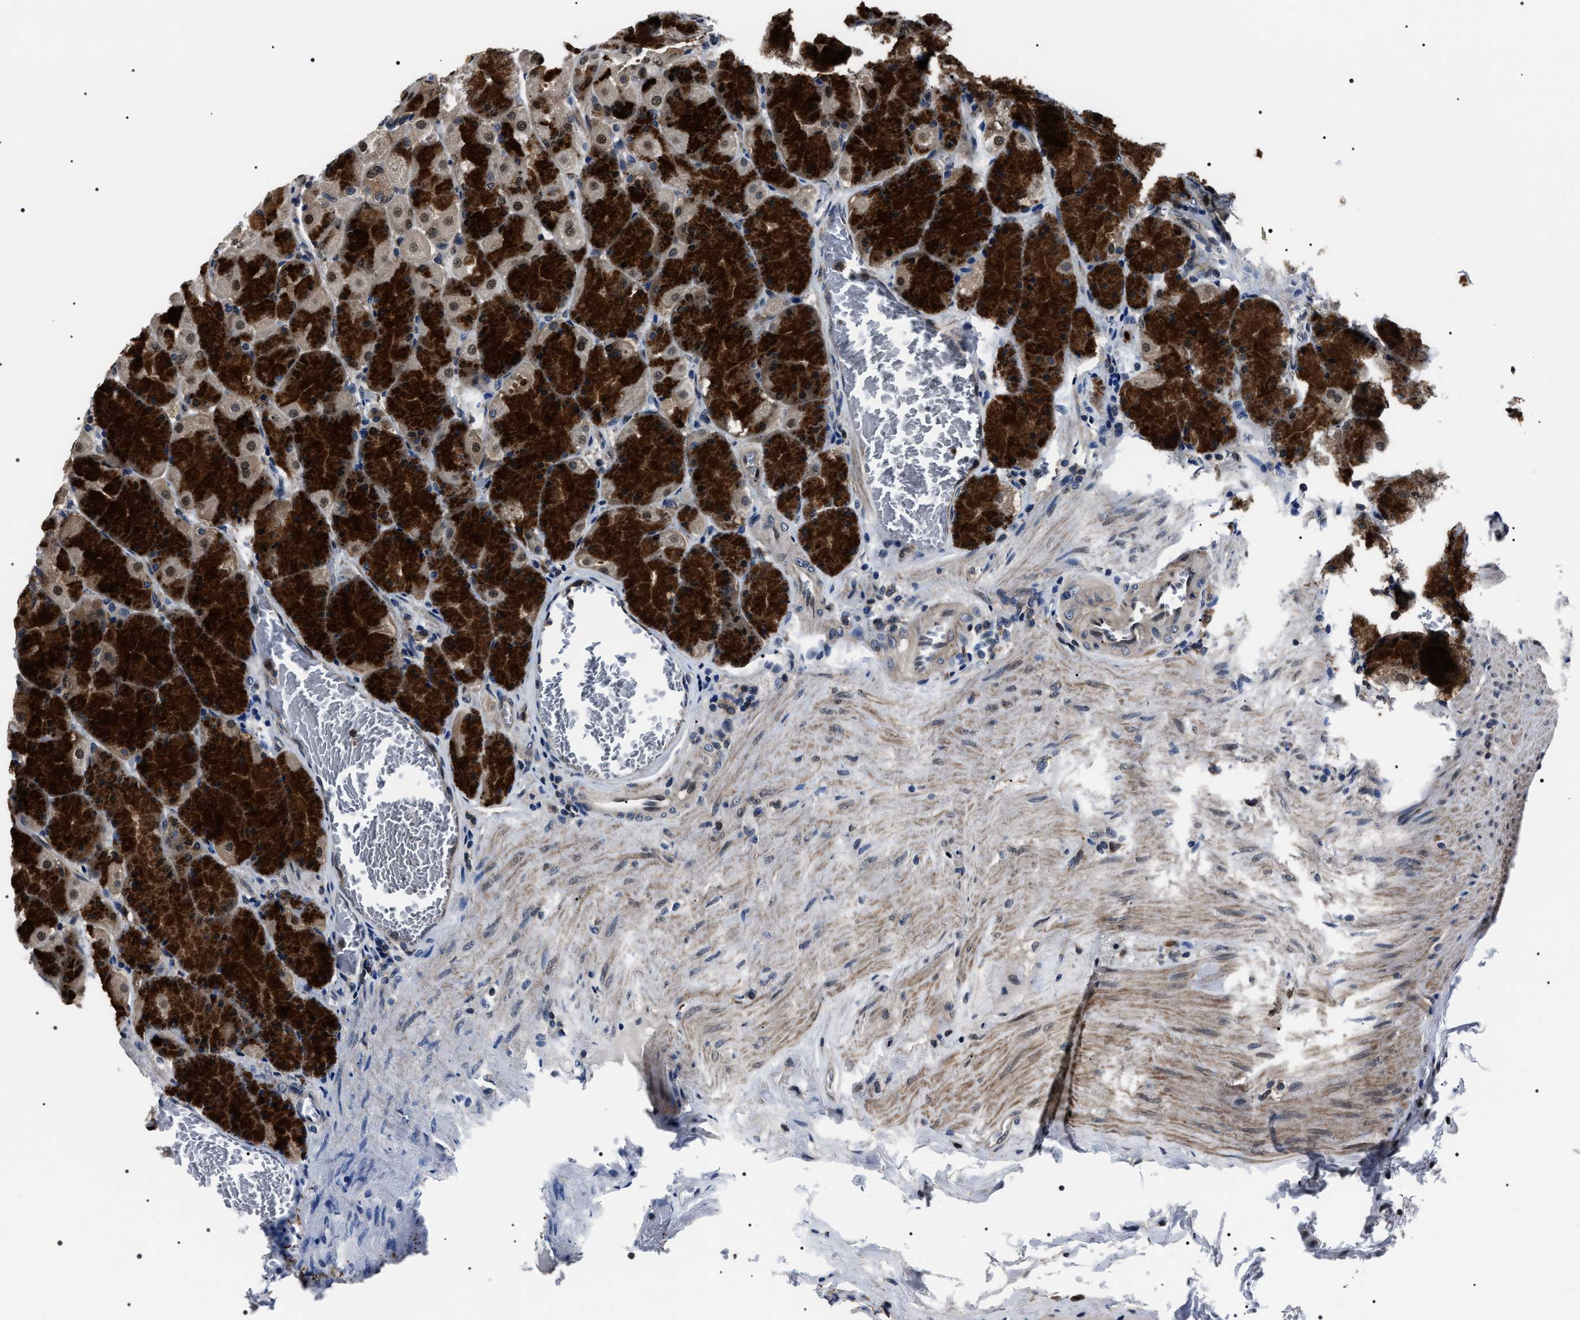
{"staining": {"intensity": "strong", "quantity": ">75%", "location": "cytoplasmic/membranous,nuclear"}, "tissue": "stomach", "cell_type": "Glandular cells", "image_type": "normal", "snomed": [{"axis": "morphology", "description": "Normal tissue, NOS"}, {"axis": "topography", "description": "Stomach, upper"}], "caption": "This is an image of IHC staining of benign stomach, which shows strong expression in the cytoplasmic/membranous,nuclear of glandular cells.", "gene": "SIPA1", "patient": {"sex": "female", "age": 56}}